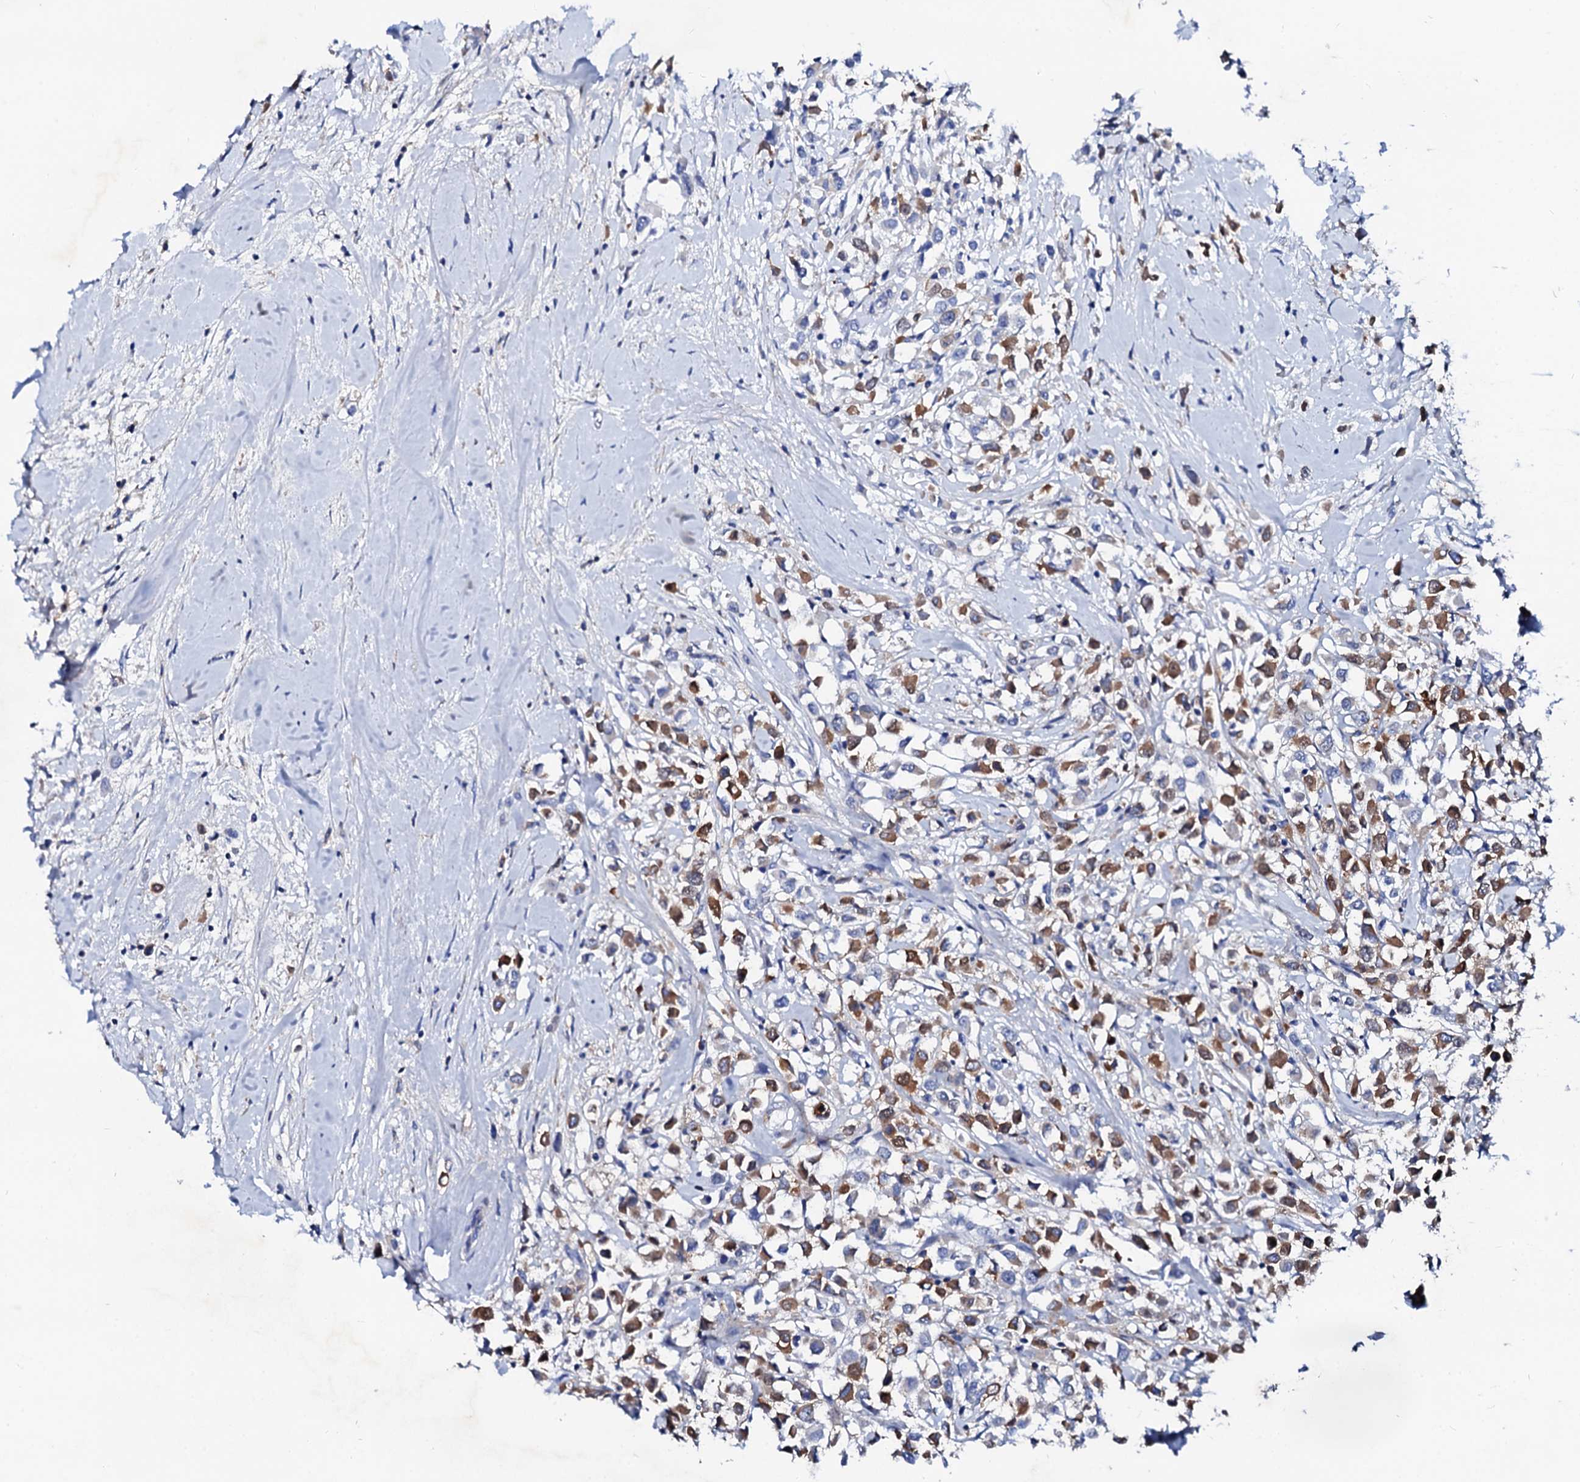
{"staining": {"intensity": "moderate", "quantity": "25%-75%", "location": "cytoplasmic/membranous"}, "tissue": "breast cancer", "cell_type": "Tumor cells", "image_type": "cancer", "snomed": [{"axis": "morphology", "description": "Duct carcinoma"}, {"axis": "topography", "description": "Breast"}], "caption": "Brown immunohistochemical staining in human intraductal carcinoma (breast) shows moderate cytoplasmic/membranous positivity in approximately 25%-75% of tumor cells. The protein is stained brown, and the nuclei are stained in blue (DAB (3,3'-diaminobenzidine) IHC with brightfield microscopy, high magnification).", "gene": "GLB1L3", "patient": {"sex": "female", "age": 87}}